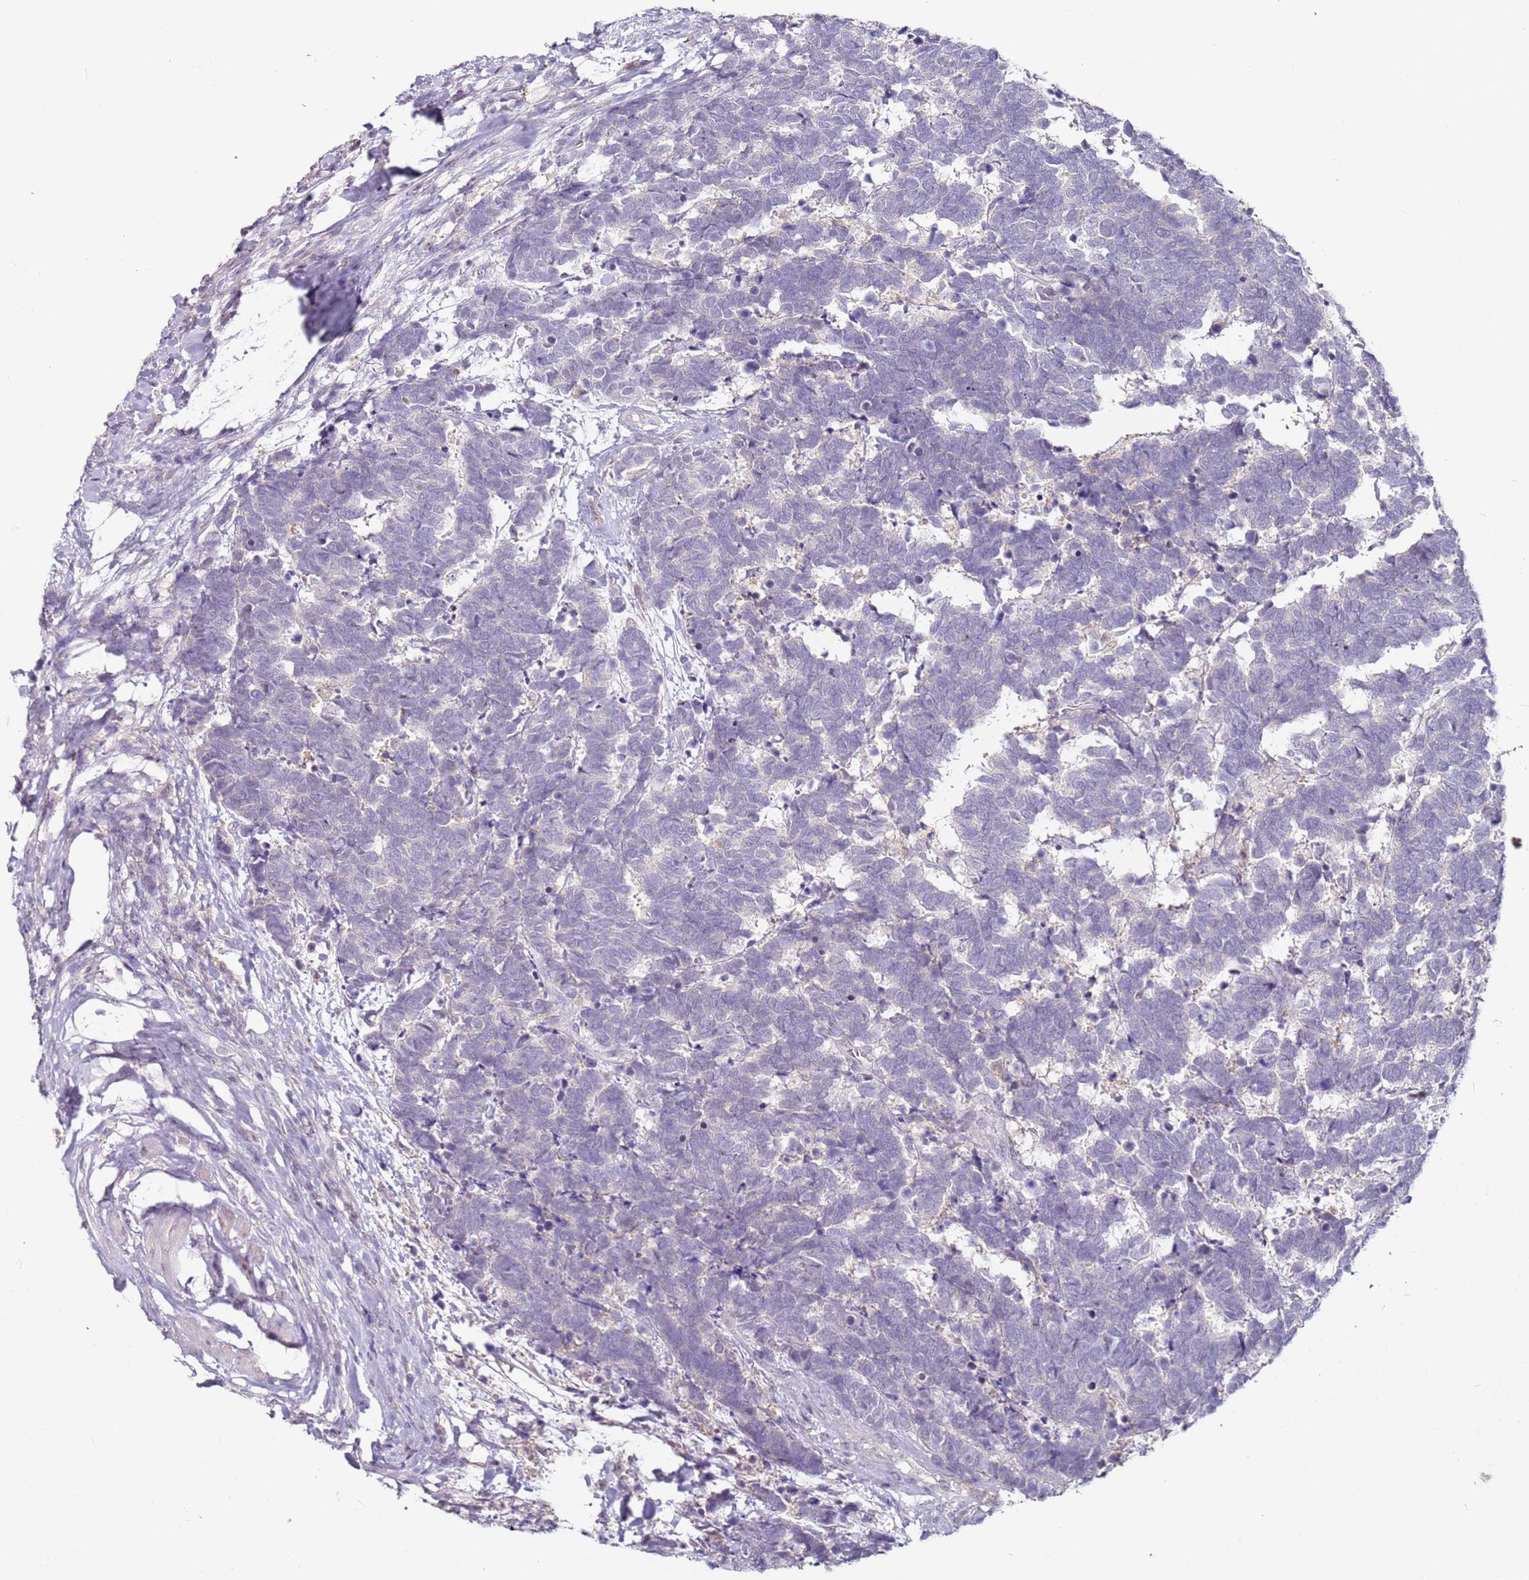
{"staining": {"intensity": "negative", "quantity": "none", "location": "none"}, "tissue": "carcinoid", "cell_type": "Tumor cells", "image_type": "cancer", "snomed": [{"axis": "morphology", "description": "Carcinoma, NOS"}, {"axis": "morphology", "description": "Carcinoid, malignant, NOS"}, {"axis": "topography", "description": "Urinary bladder"}], "caption": "DAB (3,3'-diaminobenzidine) immunohistochemical staining of carcinoma shows no significant staining in tumor cells.", "gene": "MDH1", "patient": {"sex": "male", "age": 57}}